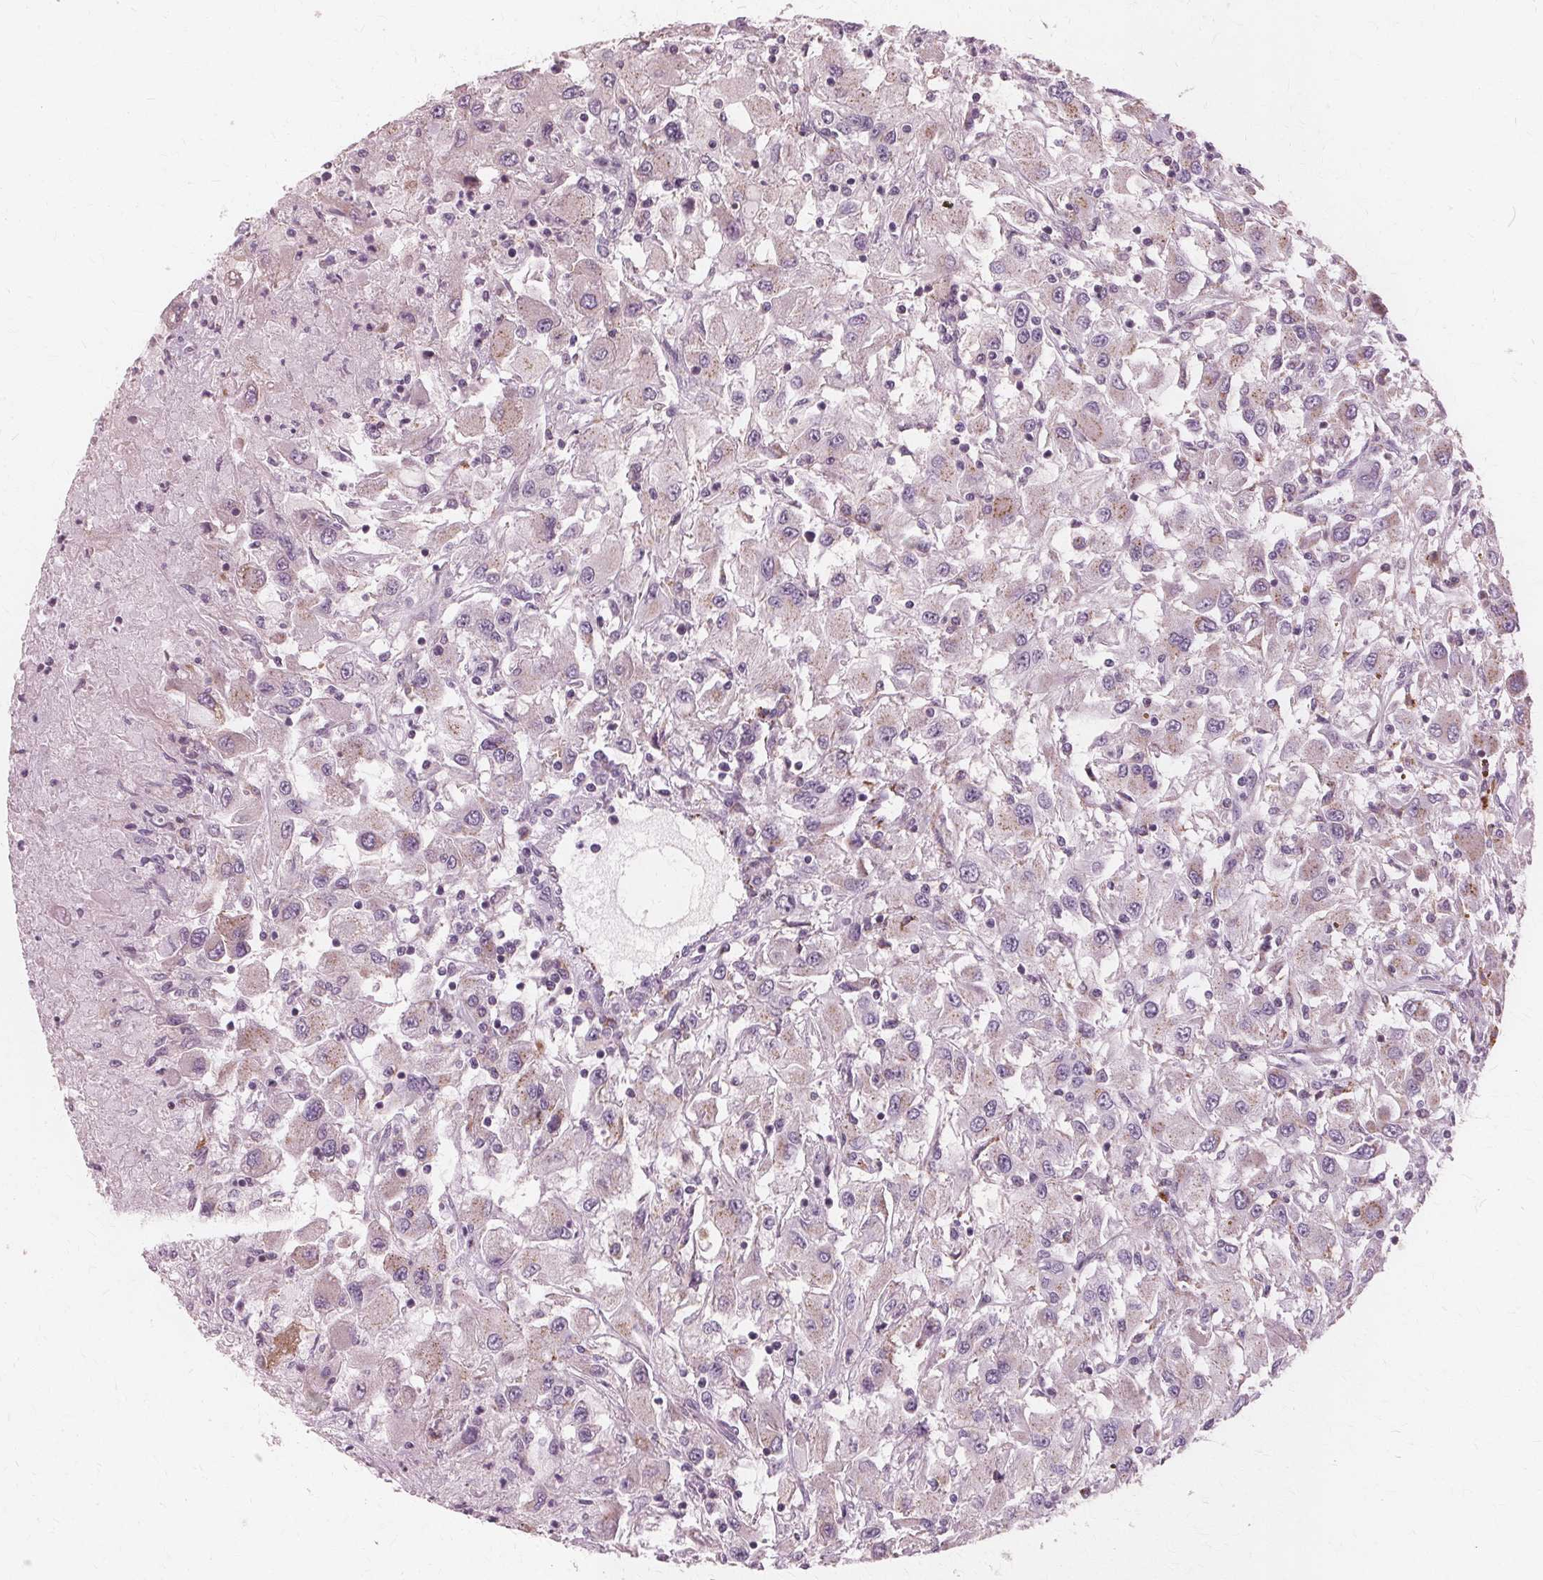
{"staining": {"intensity": "negative", "quantity": "none", "location": "none"}, "tissue": "renal cancer", "cell_type": "Tumor cells", "image_type": "cancer", "snomed": [{"axis": "morphology", "description": "Adenocarcinoma, NOS"}, {"axis": "topography", "description": "Kidney"}], "caption": "The histopathology image exhibits no significant positivity in tumor cells of renal cancer.", "gene": "DNASE2", "patient": {"sex": "female", "age": 67}}